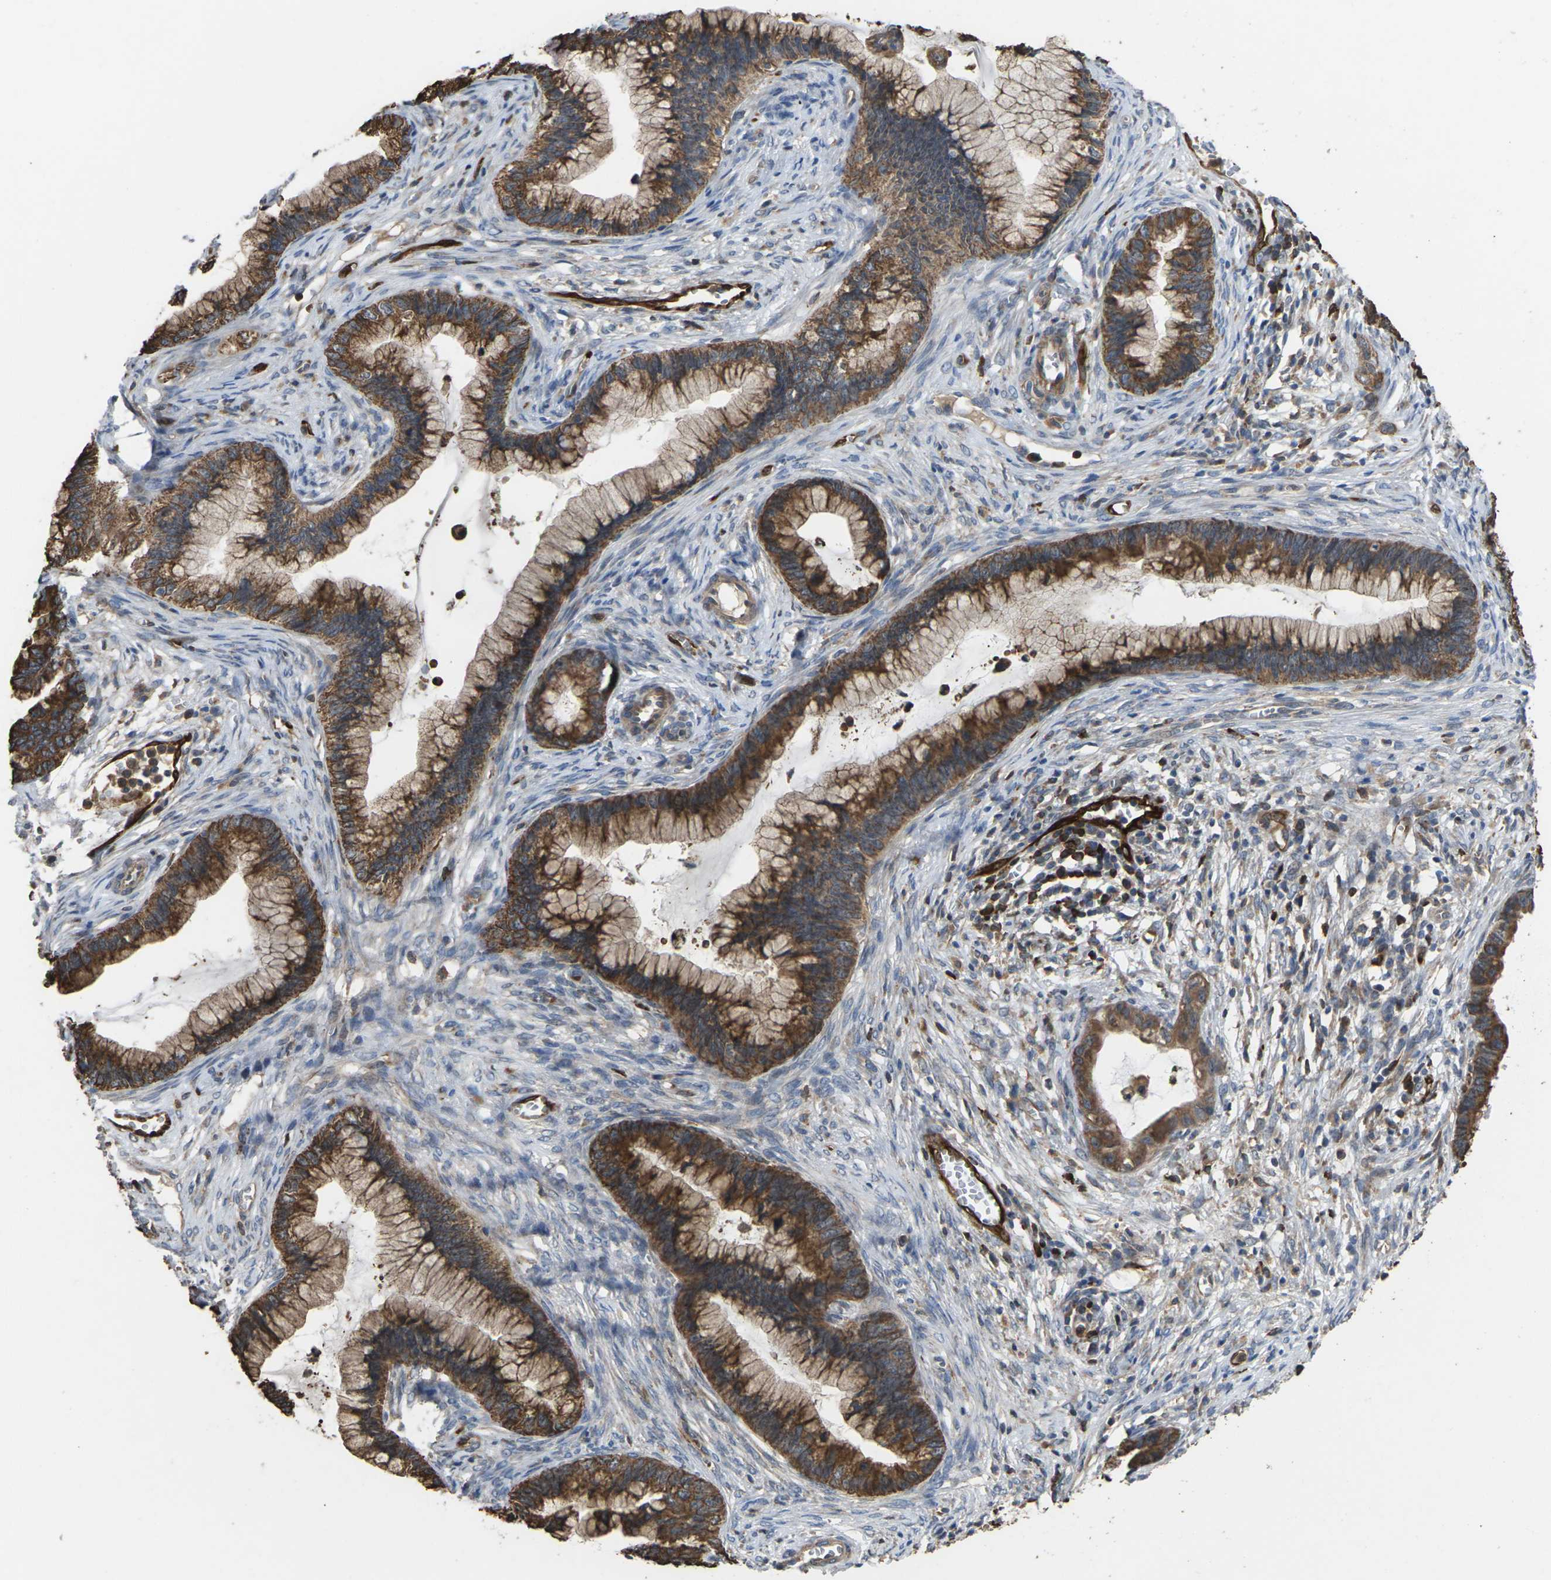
{"staining": {"intensity": "strong", "quantity": ">75%", "location": "cytoplasmic/membranous"}, "tissue": "cervical cancer", "cell_type": "Tumor cells", "image_type": "cancer", "snomed": [{"axis": "morphology", "description": "Adenocarcinoma, NOS"}, {"axis": "topography", "description": "Cervix"}], "caption": "A micrograph of human adenocarcinoma (cervical) stained for a protein shows strong cytoplasmic/membranous brown staining in tumor cells.", "gene": "TIAM1", "patient": {"sex": "female", "age": 44}}